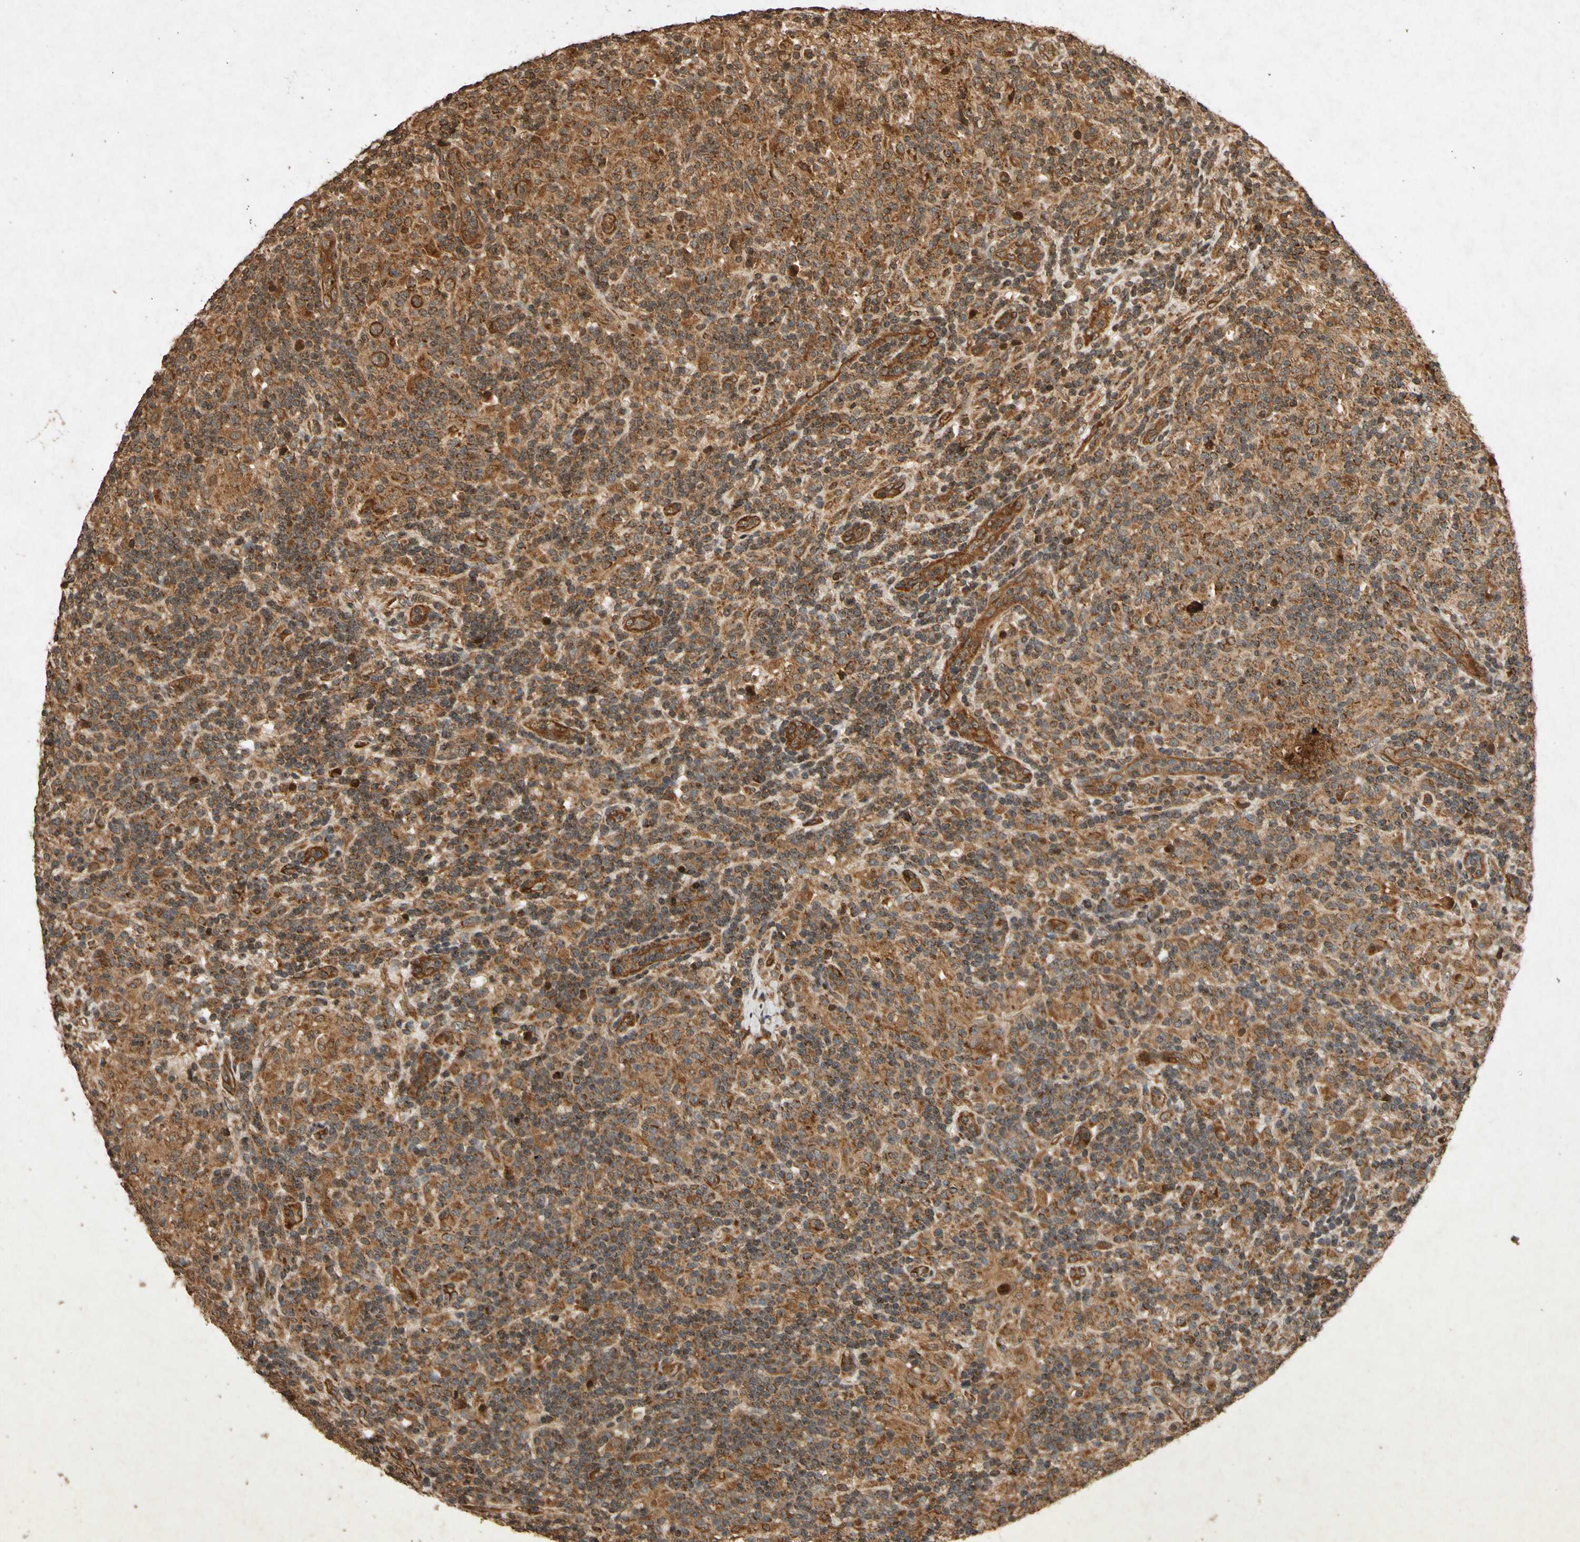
{"staining": {"intensity": "strong", "quantity": ">75%", "location": "cytoplasmic/membranous"}, "tissue": "lymphoma", "cell_type": "Tumor cells", "image_type": "cancer", "snomed": [{"axis": "morphology", "description": "Hodgkin's disease, NOS"}, {"axis": "topography", "description": "Lymph node"}], "caption": "The immunohistochemical stain shows strong cytoplasmic/membranous positivity in tumor cells of Hodgkin's disease tissue.", "gene": "TXN2", "patient": {"sex": "male", "age": 70}}